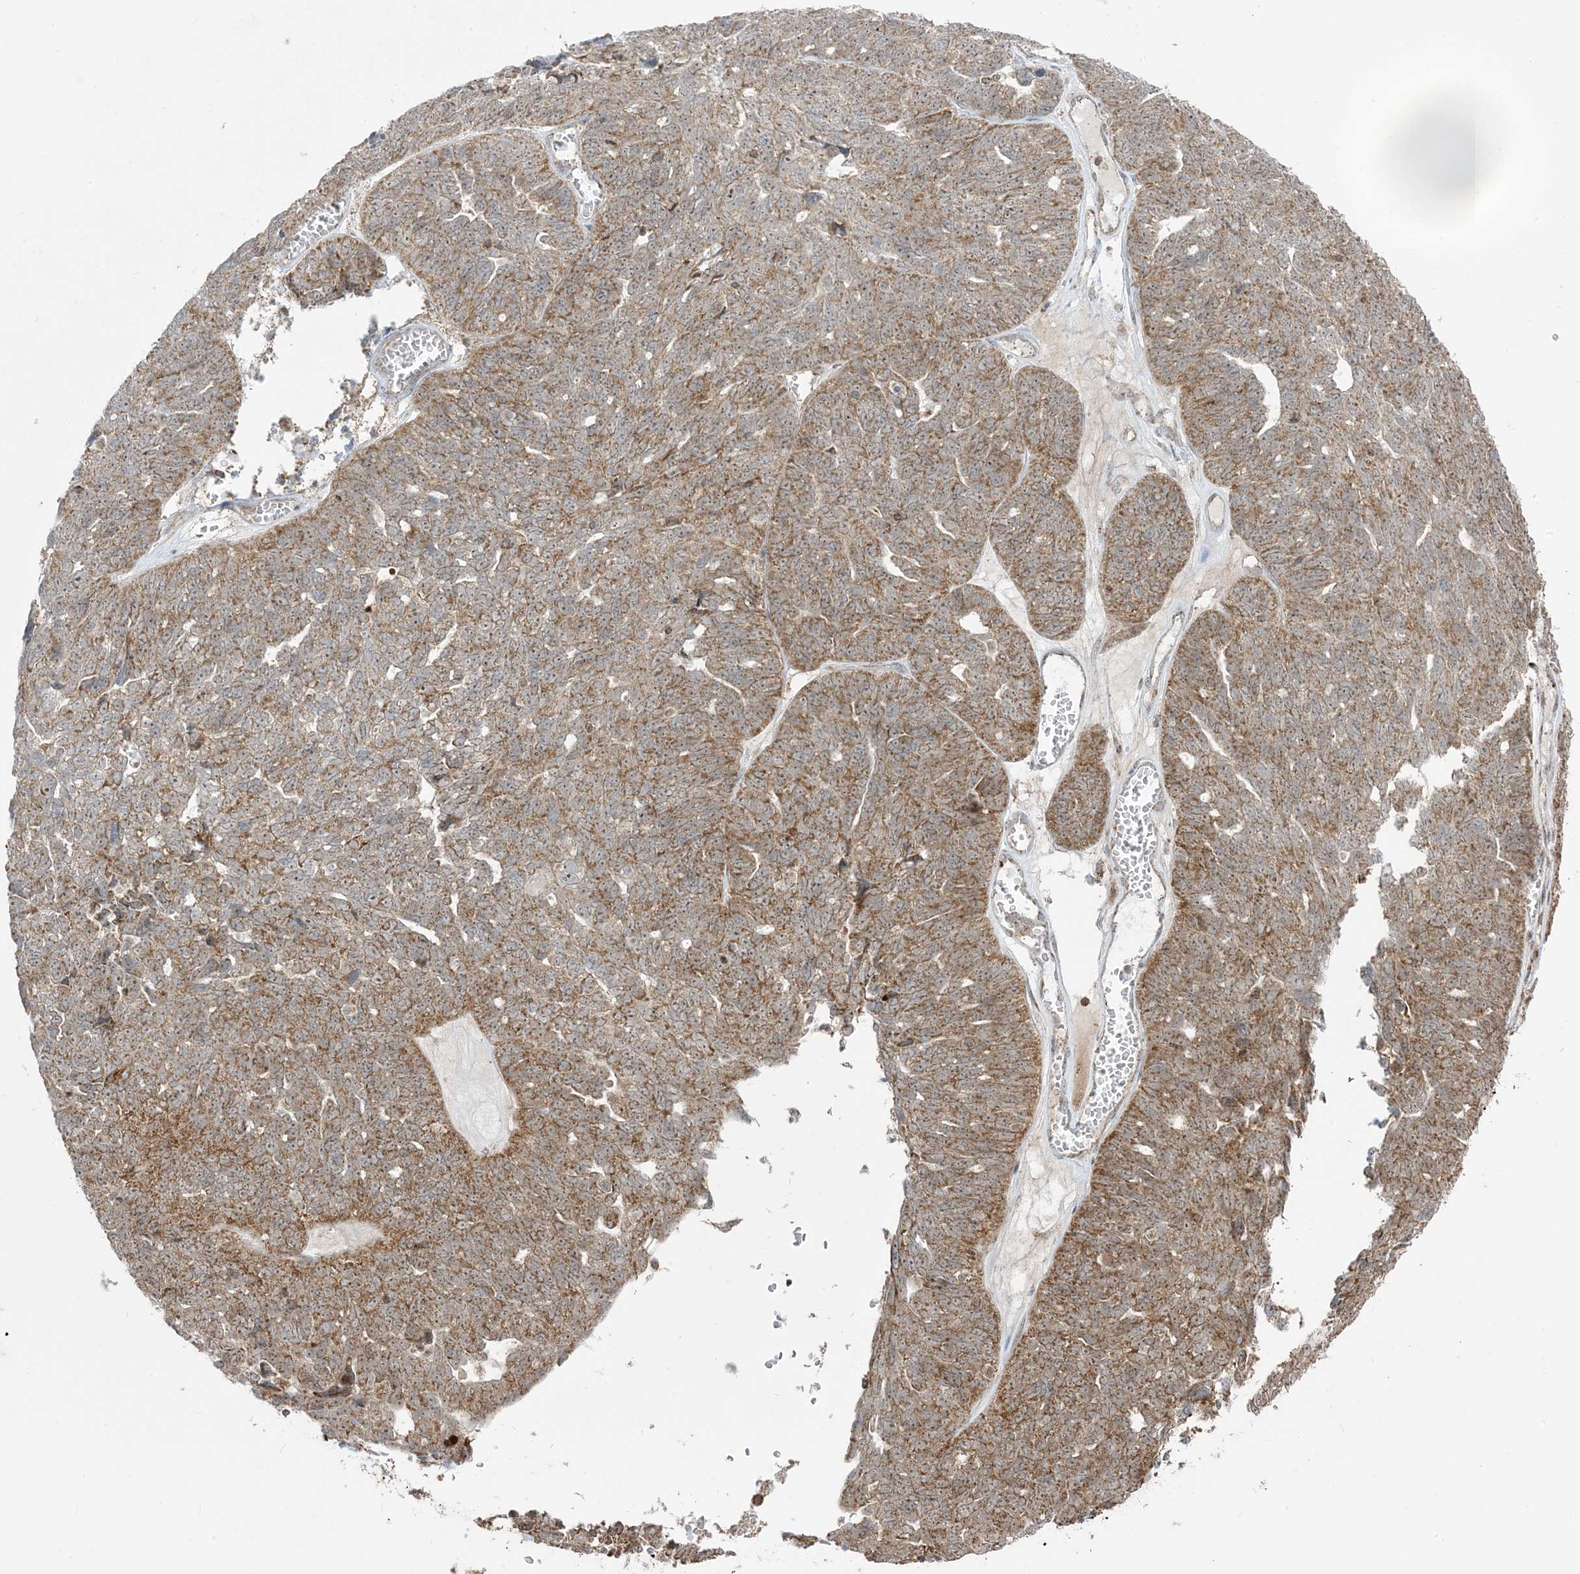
{"staining": {"intensity": "moderate", "quantity": ">75%", "location": "cytoplasmic/membranous,nuclear"}, "tissue": "ovarian cancer", "cell_type": "Tumor cells", "image_type": "cancer", "snomed": [{"axis": "morphology", "description": "Cystadenocarcinoma, serous, NOS"}, {"axis": "topography", "description": "Ovary"}], "caption": "The photomicrograph reveals staining of ovarian cancer, revealing moderate cytoplasmic/membranous and nuclear protein expression (brown color) within tumor cells.", "gene": "MAPKBP1", "patient": {"sex": "female", "age": 79}}